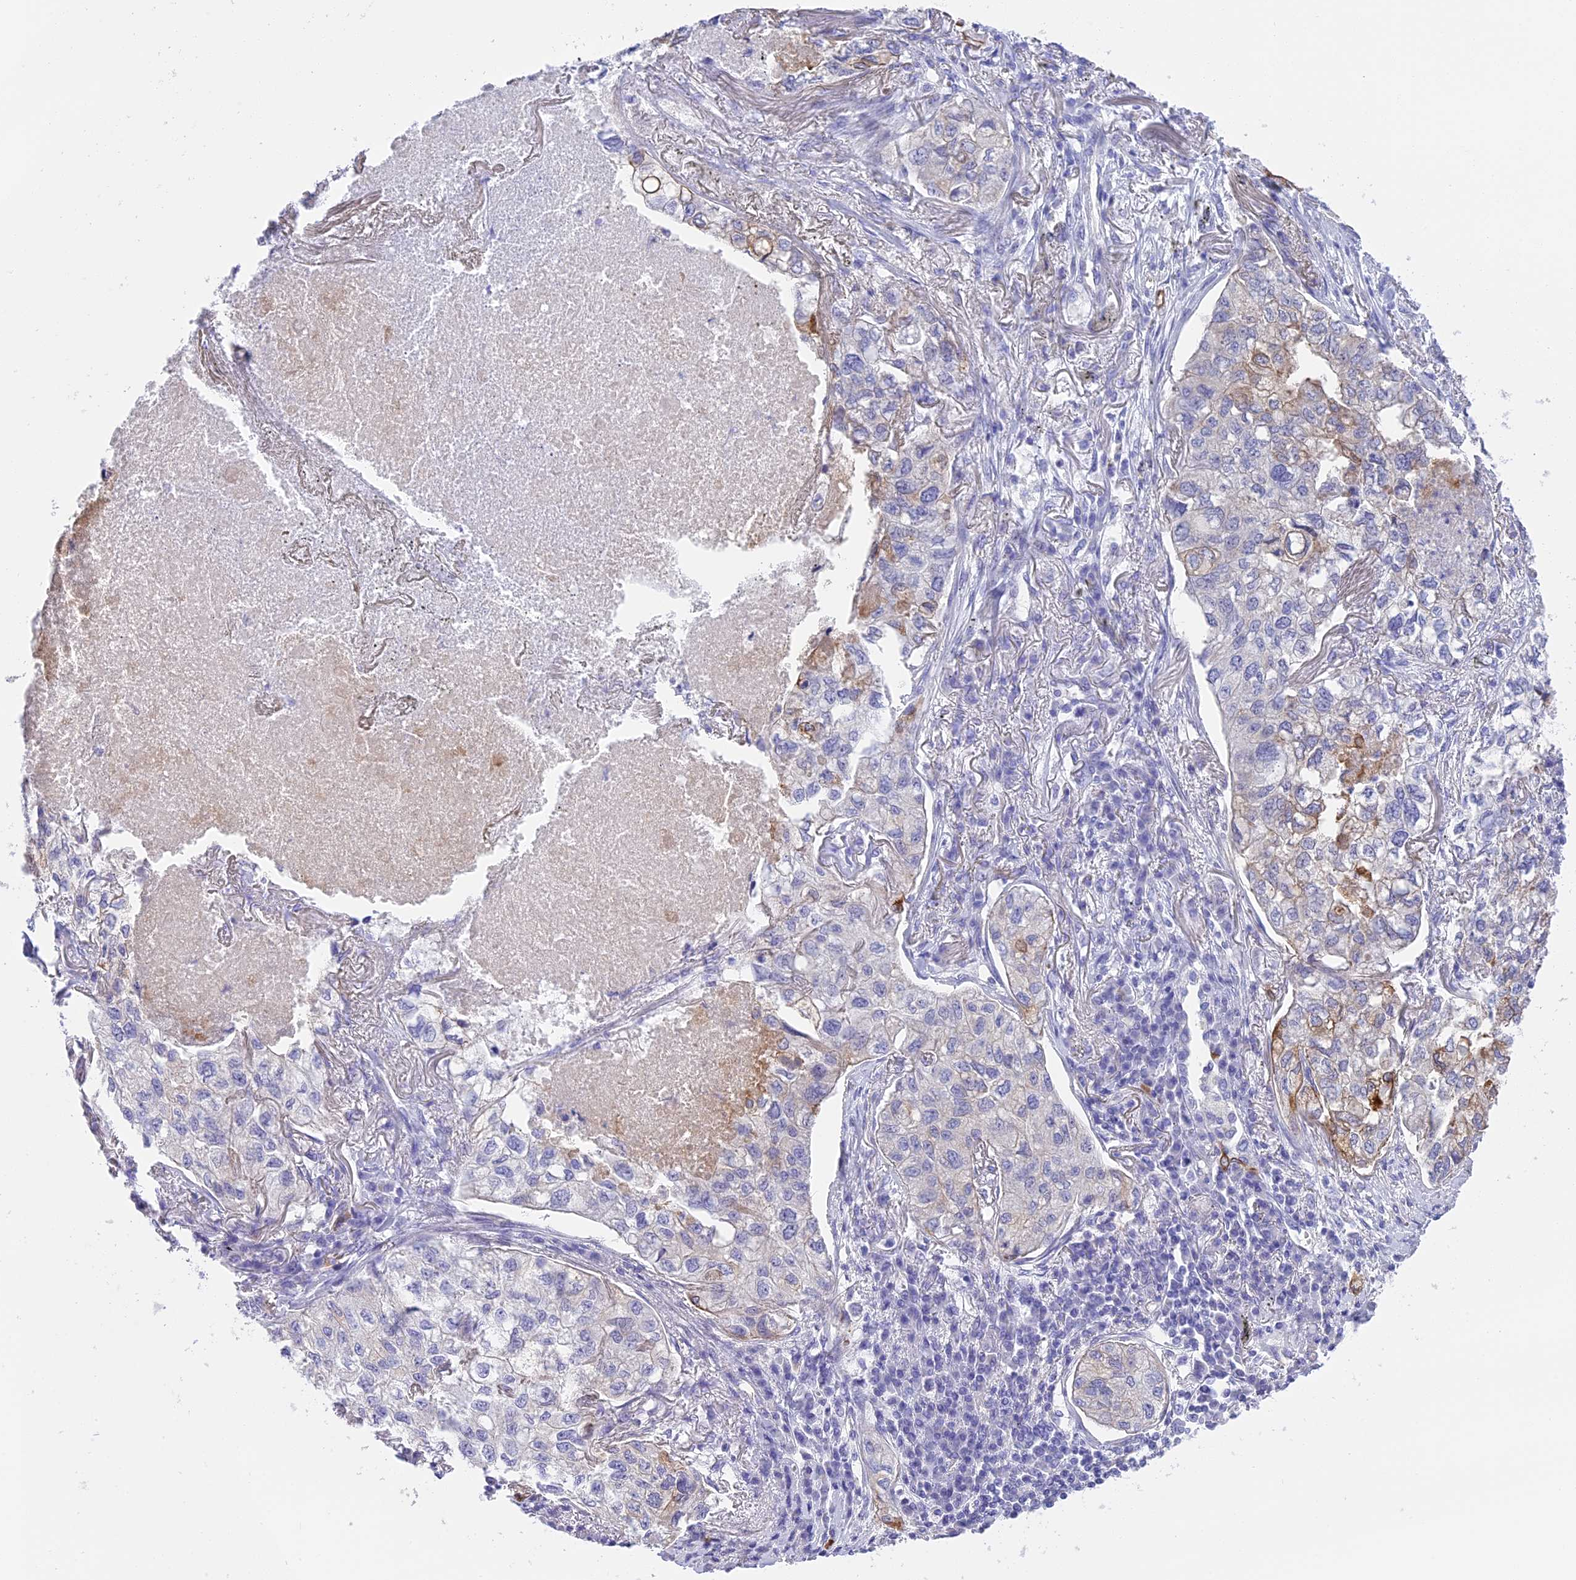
{"staining": {"intensity": "moderate", "quantity": "<25%", "location": "cytoplasmic/membranous"}, "tissue": "lung cancer", "cell_type": "Tumor cells", "image_type": "cancer", "snomed": [{"axis": "morphology", "description": "Adenocarcinoma, NOS"}, {"axis": "topography", "description": "Lung"}], "caption": "Tumor cells exhibit moderate cytoplasmic/membranous expression in about <25% of cells in lung cancer. (IHC, brightfield microscopy, high magnification).", "gene": "TACSTD2", "patient": {"sex": "male", "age": 65}}